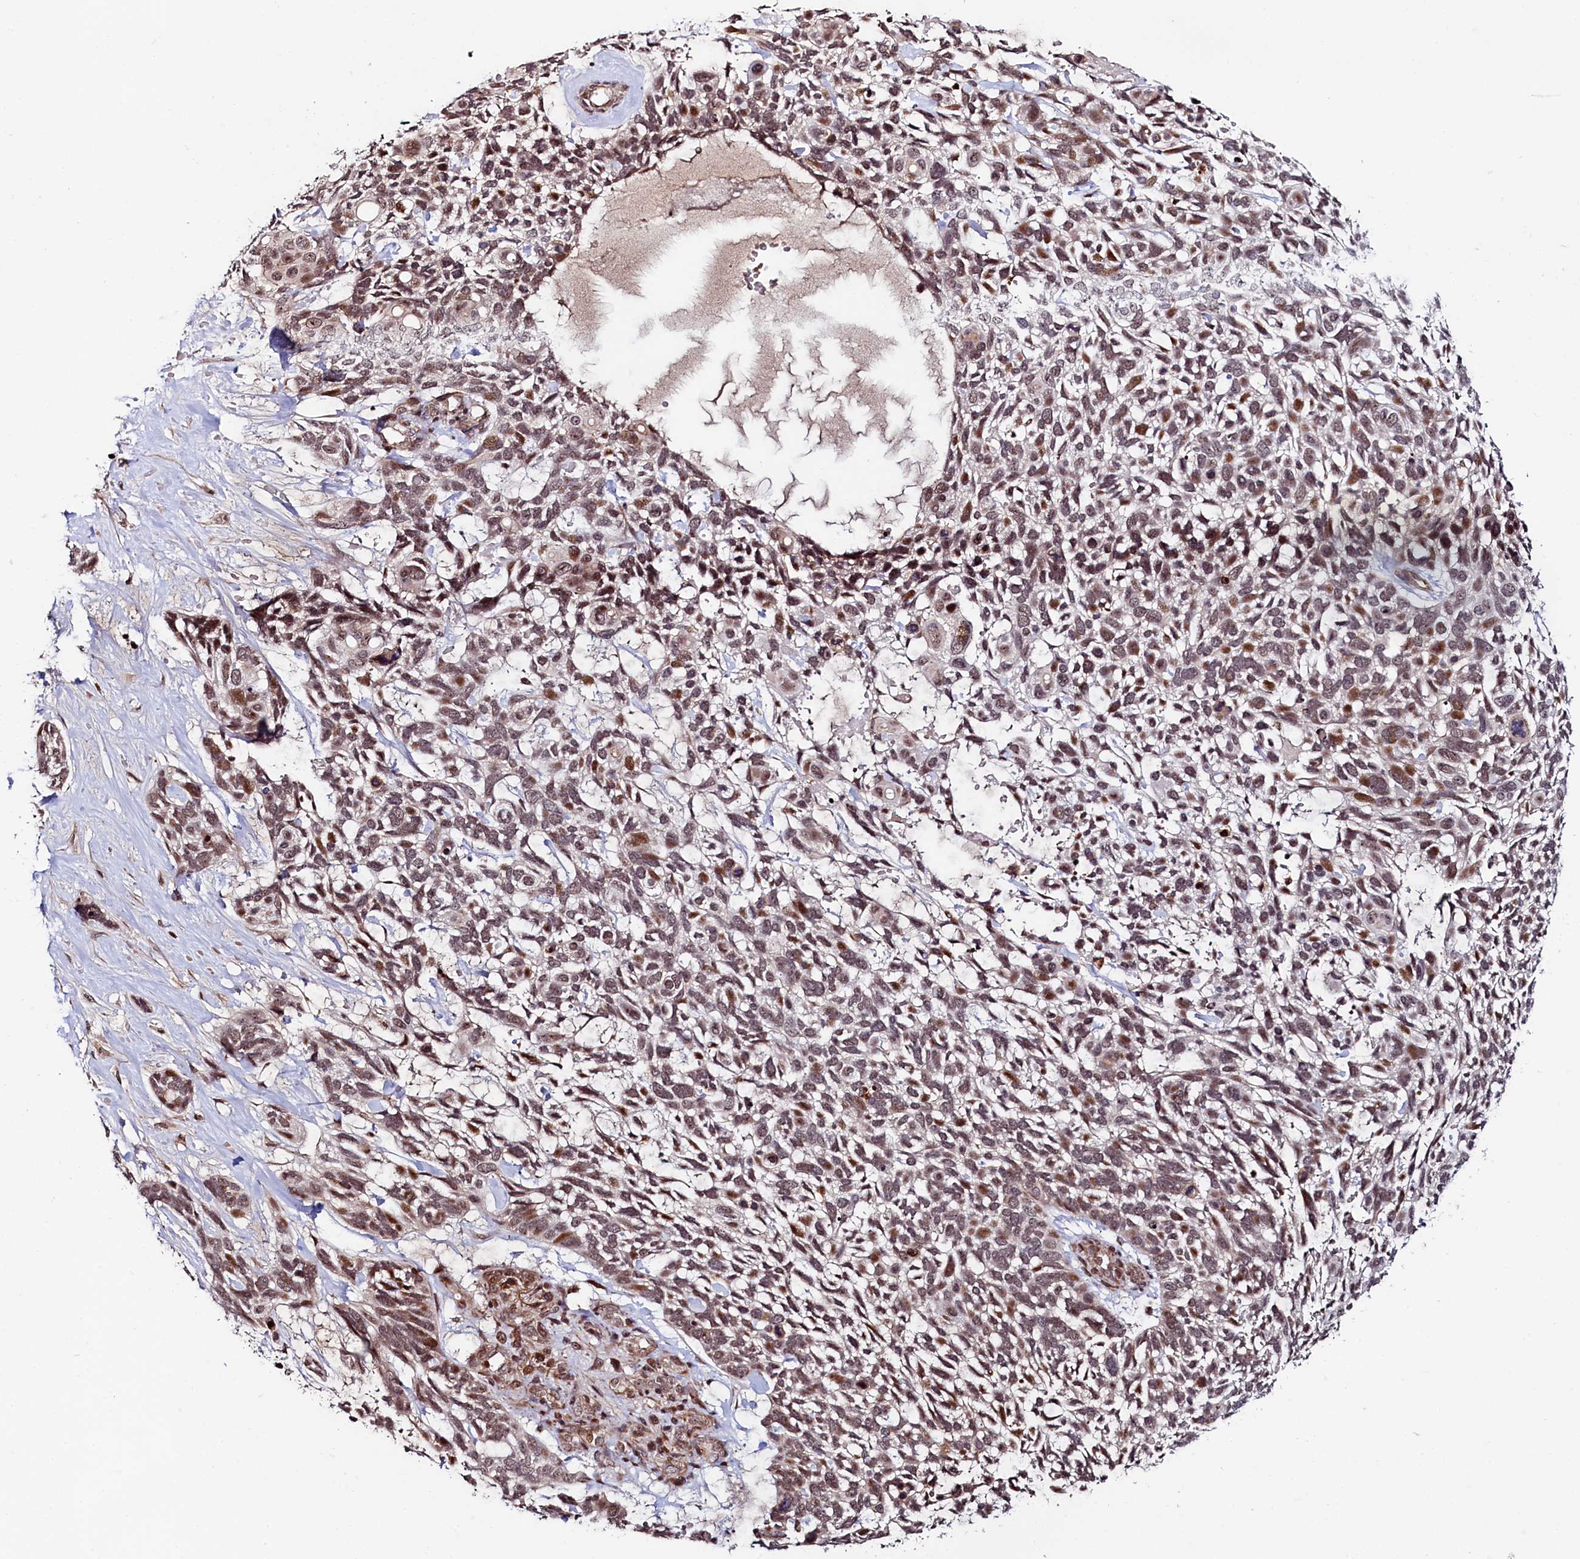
{"staining": {"intensity": "moderate", "quantity": ">75%", "location": "nuclear"}, "tissue": "skin cancer", "cell_type": "Tumor cells", "image_type": "cancer", "snomed": [{"axis": "morphology", "description": "Basal cell carcinoma"}, {"axis": "topography", "description": "Skin"}], "caption": "High-magnification brightfield microscopy of basal cell carcinoma (skin) stained with DAB (3,3'-diaminobenzidine) (brown) and counterstained with hematoxylin (blue). tumor cells exhibit moderate nuclear positivity is identified in approximately>75% of cells.", "gene": "LEO1", "patient": {"sex": "male", "age": 88}}